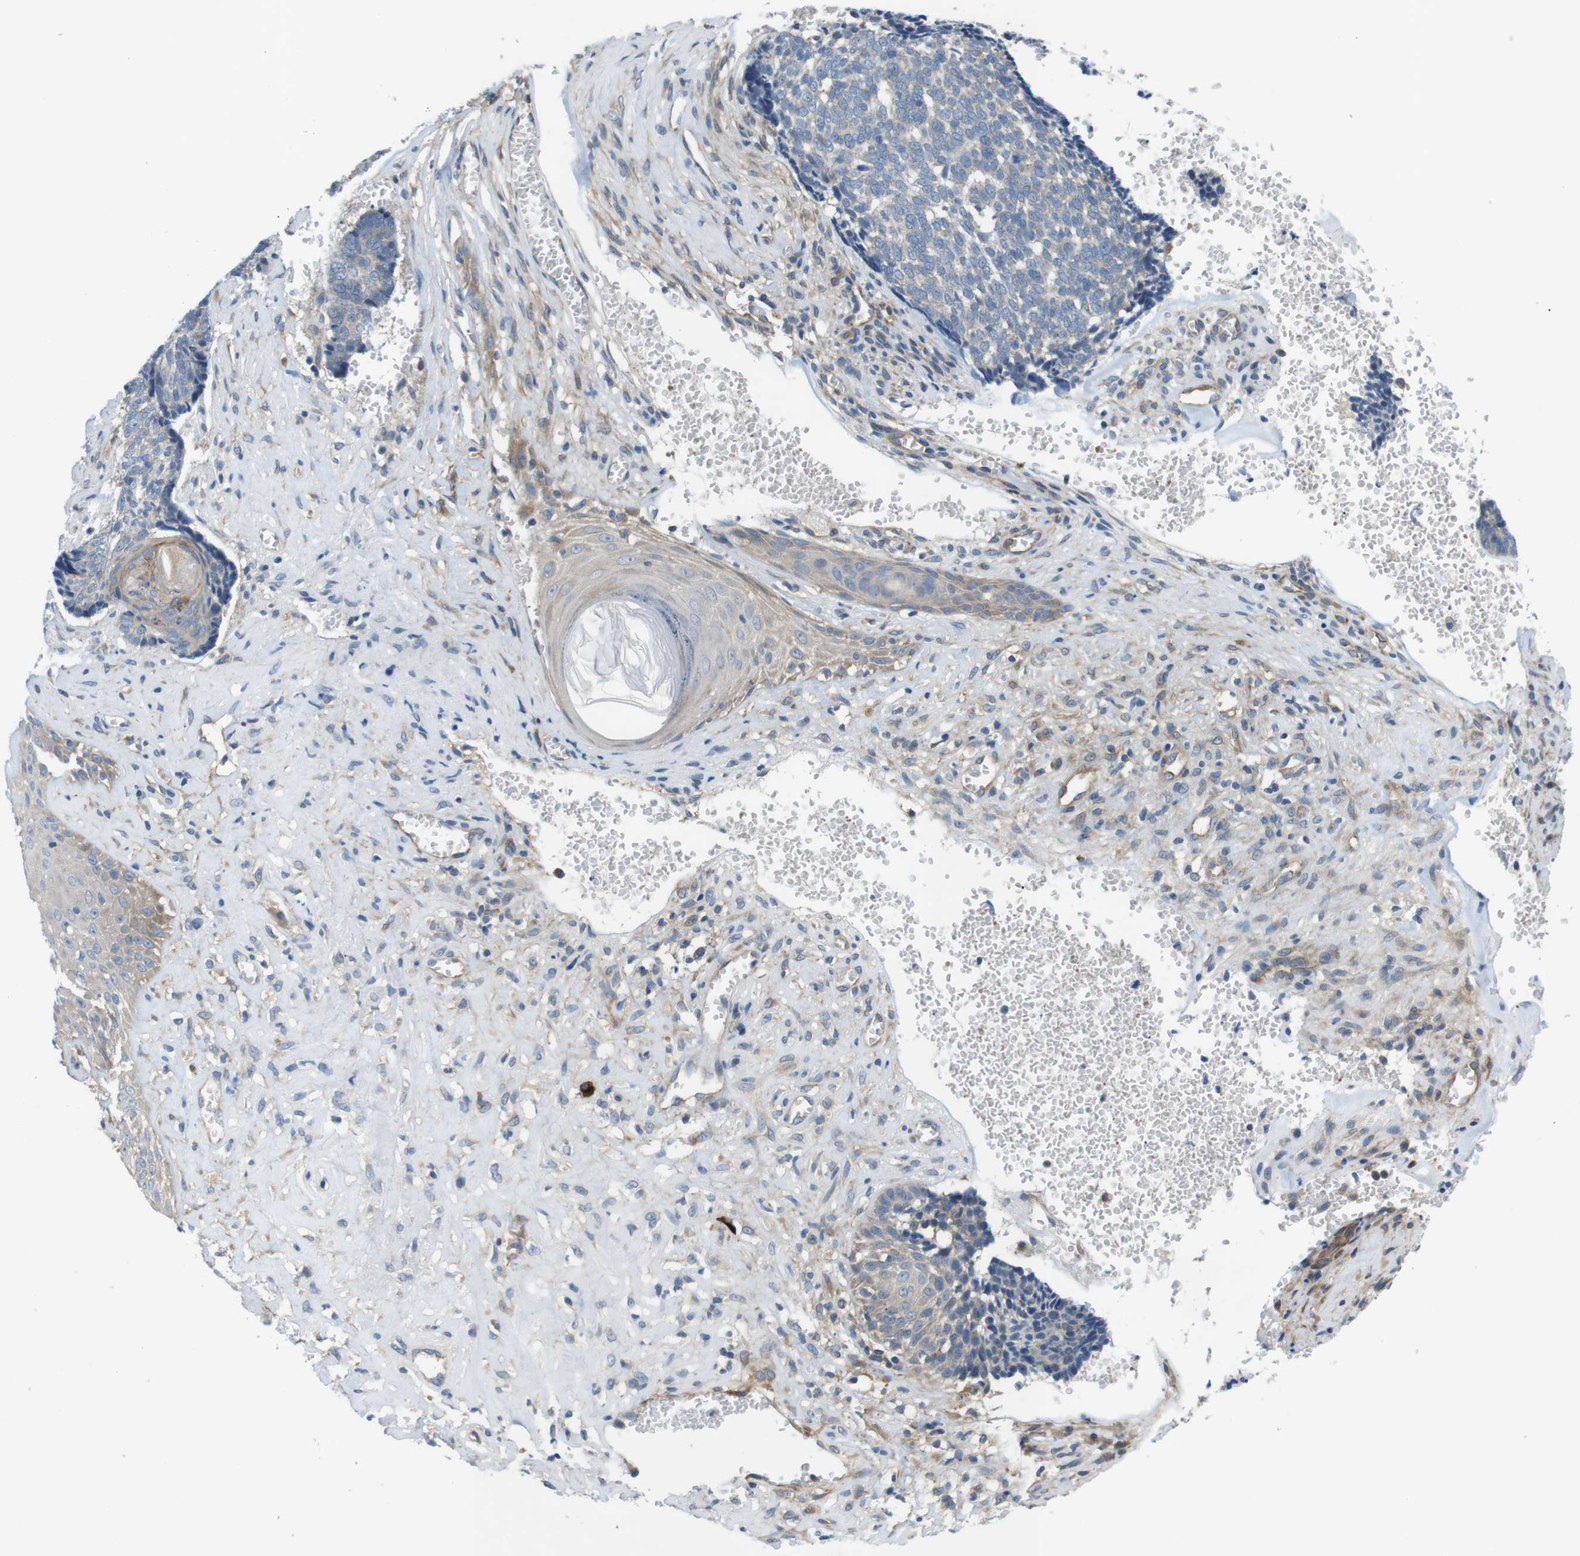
{"staining": {"intensity": "negative", "quantity": "none", "location": "none"}, "tissue": "skin cancer", "cell_type": "Tumor cells", "image_type": "cancer", "snomed": [{"axis": "morphology", "description": "Basal cell carcinoma"}, {"axis": "topography", "description": "Skin"}], "caption": "A high-resolution histopathology image shows IHC staining of basal cell carcinoma (skin), which demonstrates no significant positivity in tumor cells.", "gene": "DCLK1", "patient": {"sex": "male", "age": 84}}